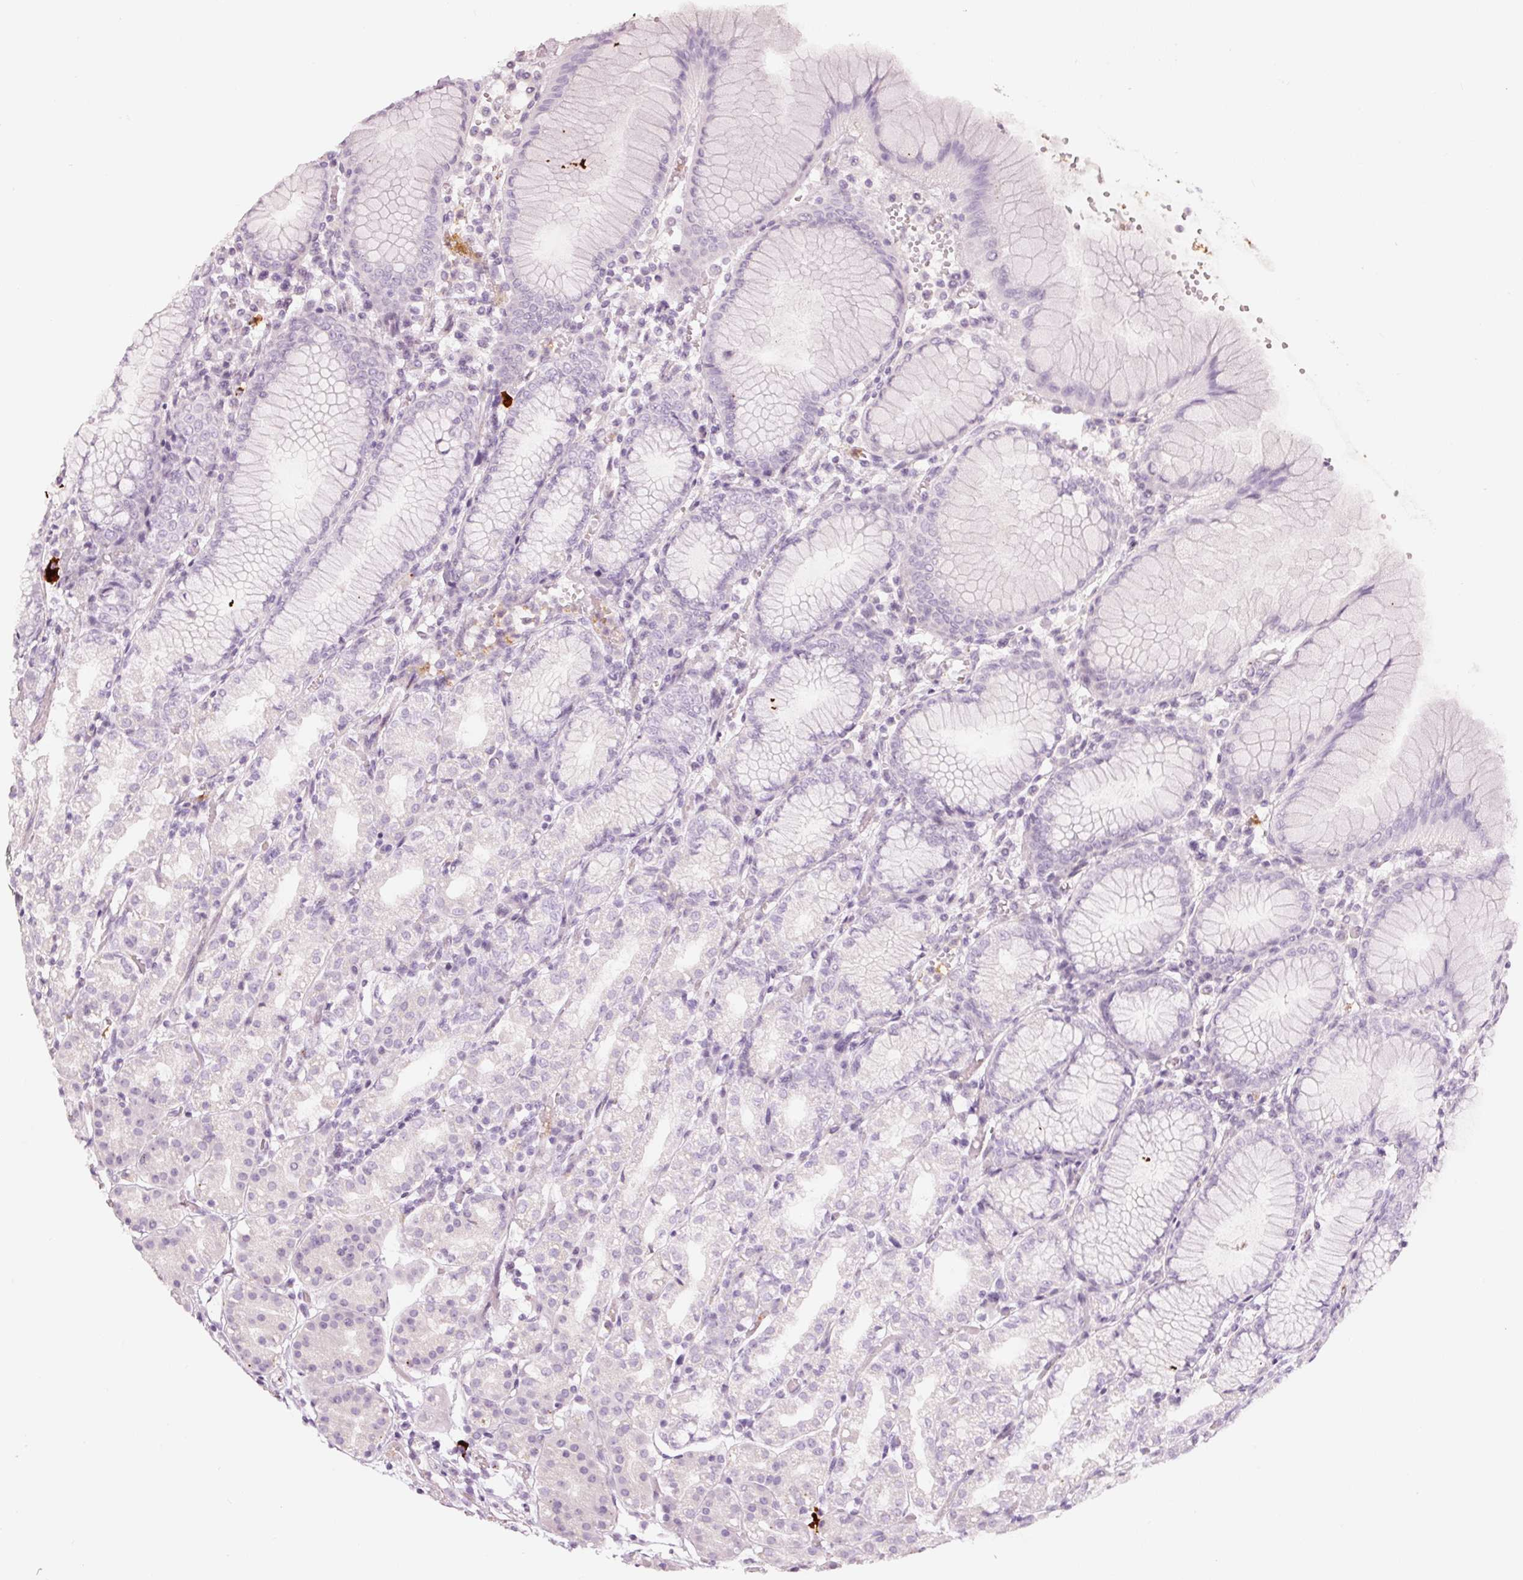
{"staining": {"intensity": "negative", "quantity": "none", "location": "none"}, "tissue": "stomach", "cell_type": "Glandular cells", "image_type": "normal", "snomed": [{"axis": "morphology", "description": "Normal tissue, NOS"}, {"axis": "topography", "description": "Stomach"}], "caption": "Protein analysis of normal stomach reveals no significant expression in glandular cells. (DAB (3,3'-diaminobenzidine) immunohistochemistry, high magnification).", "gene": "LECT2", "patient": {"sex": "female", "age": 57}}